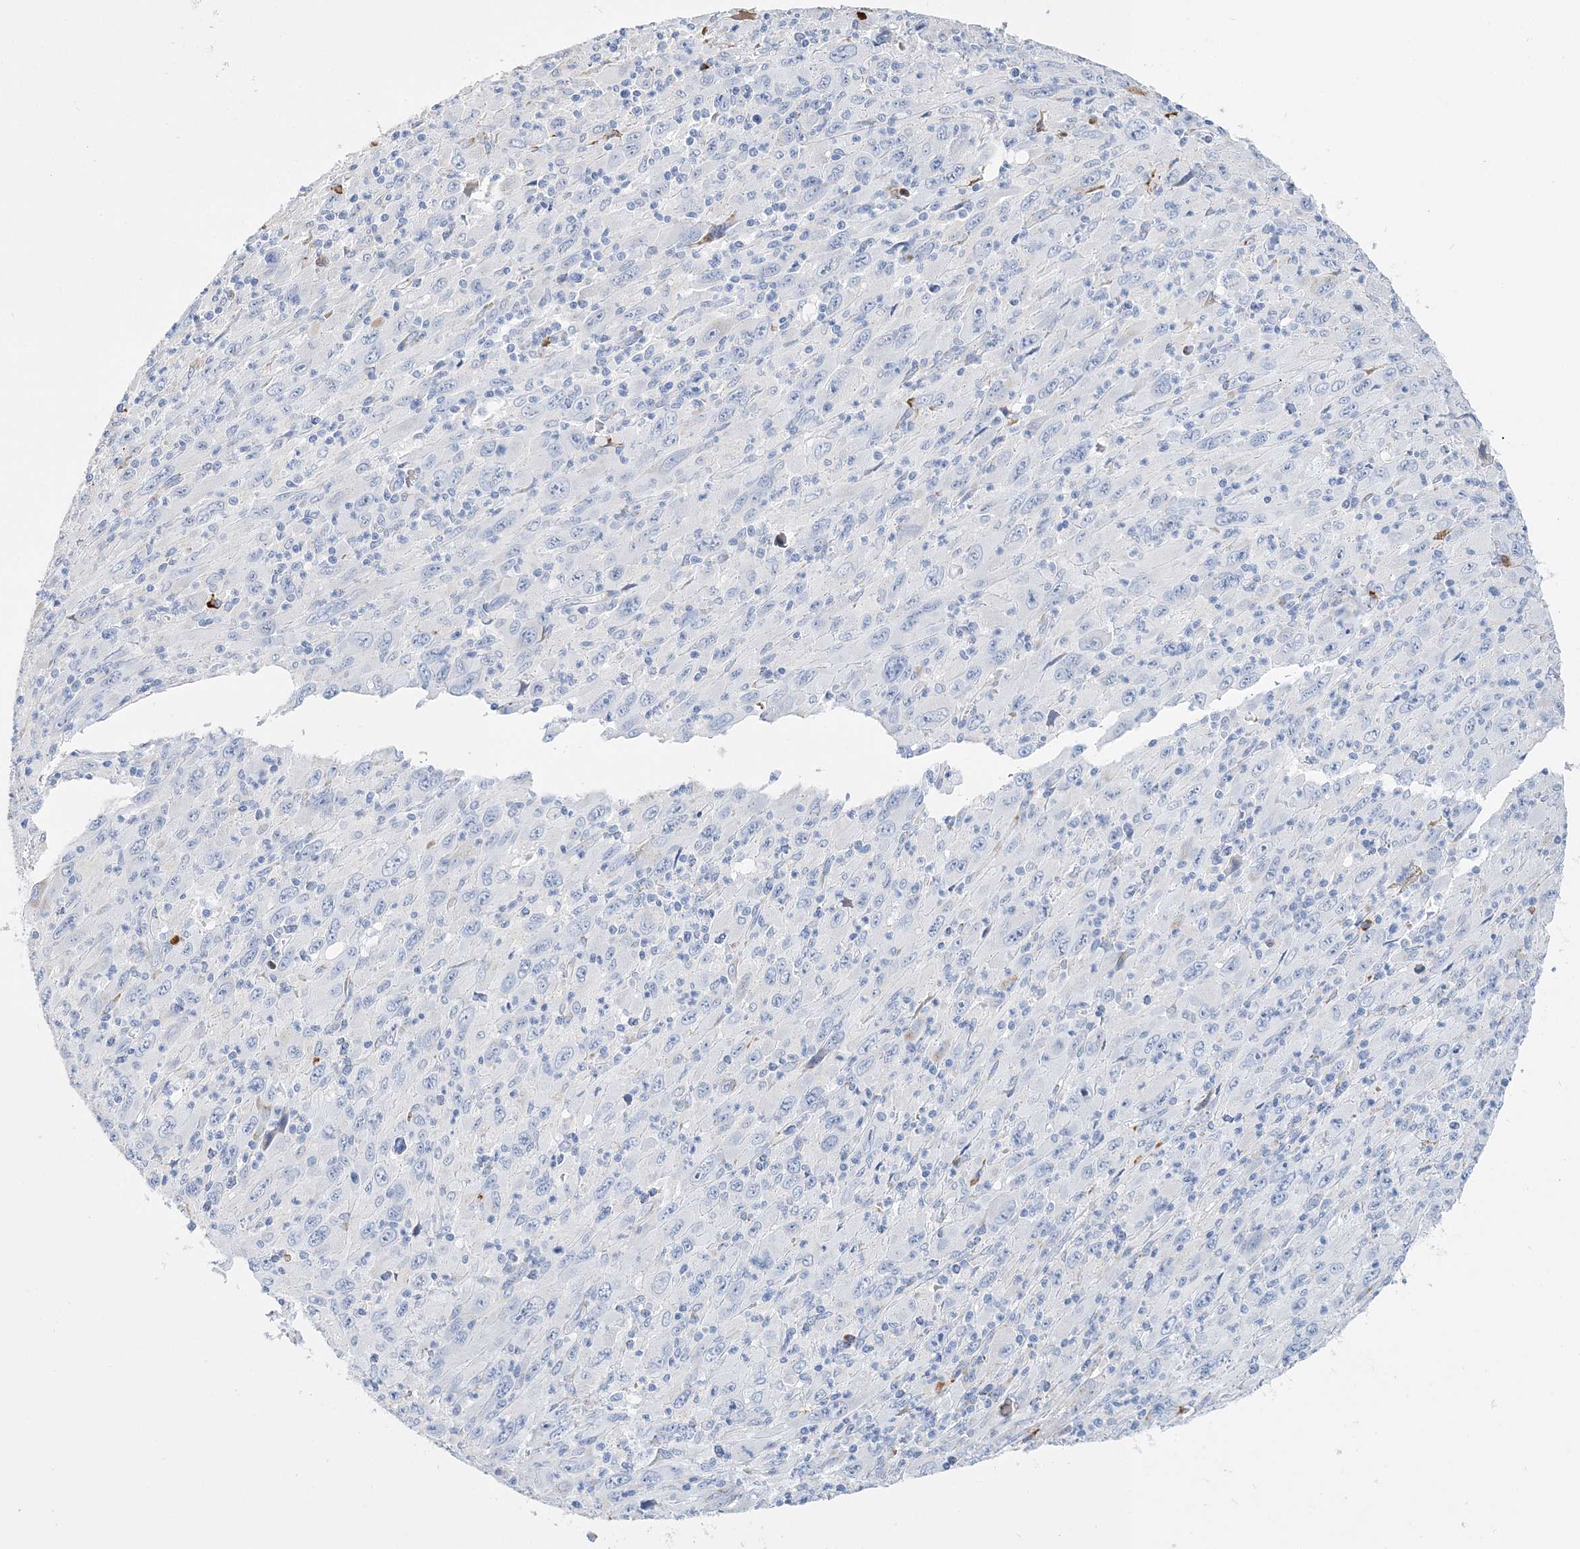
{"staining": {"intensity": "negative", "quantity": "none", "location": "none"}, "tissue": "melanoma", "cell_type": "Tumor cells", "image_type": "cancer", "snomed": [{"axis": "morphology", "description": "Malignant melanoma, Metastatic site"}, {"axis": "topography", "description": "Skin"}], "caption": "DAB immunohistochemical staining of malignant melanoma (metastatic site) reveals no significant staining in tumor cells.", "gene": "TSPYL6", "patient": {"sex": "female", "age": 56}}